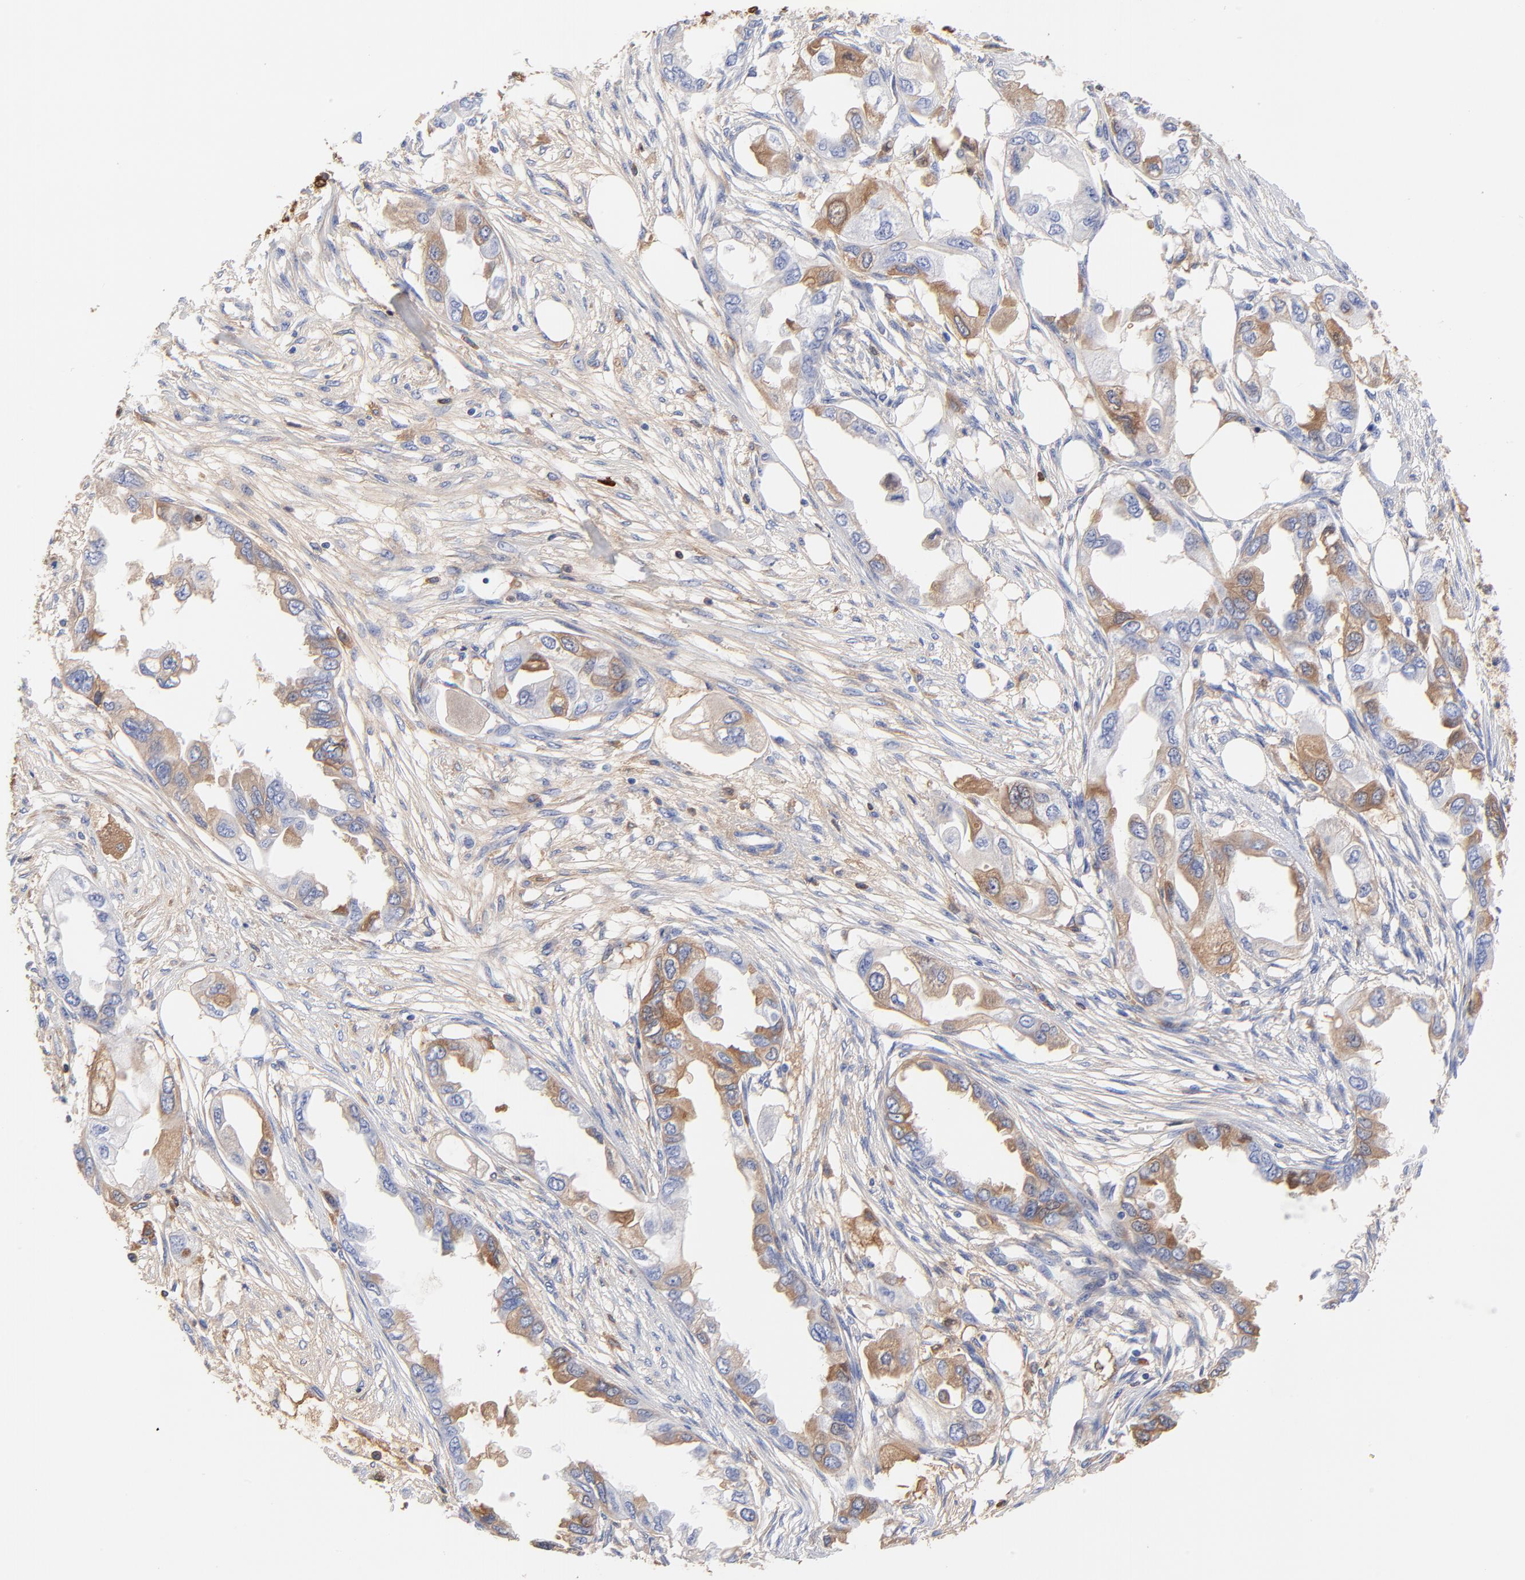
{"staining": {"intensity": "weak", "quantity": "25%-75%", "location": "cytoplasmic/membranous,nuclear"}, "tissue": "endometrial cancer", "cell_type": "Tumor cells", "image_type": "cancer", "snomed": [{"axis": "morphology", "description": "Adenocarcinoma, NOS"}, {"axis": "topography", "description": "Endometrium"}], "caption": "Immunohistochemical staining of human adenocarcinoma (endometrial) reveals weak cytoplasmic/membranous and nuclear protein positivity in about 25%-75% of tumor cells. (IHC, brightfield microscopy, high magnification).", "gene": "IGLV3-10", "patient": {"sex": "female", "age": 67}}